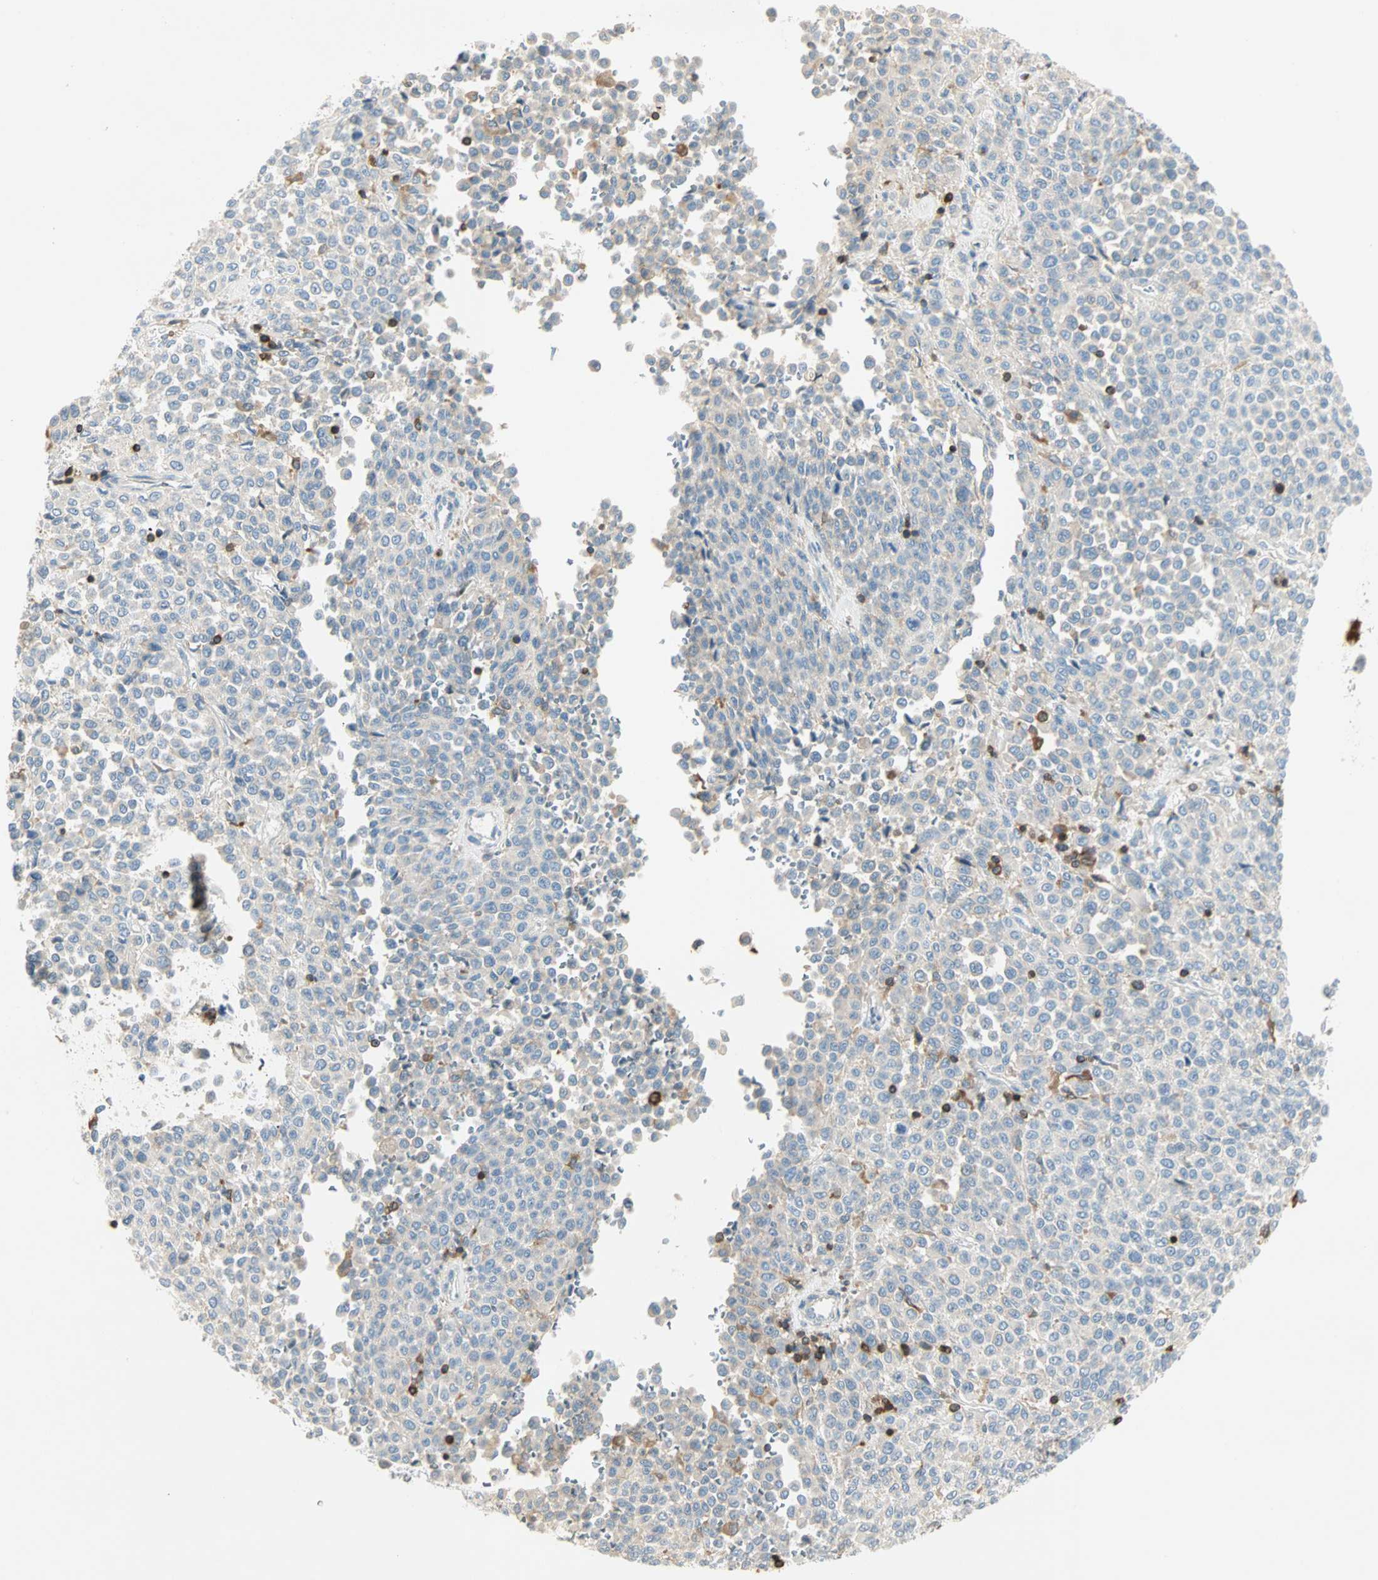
{"staining": {"intensity": "negative", "quantity": "none", "location": "none"}, "tissue": "melanoma", "cell_type": "Tumor cells", "image_type": "cancer", "snomed": [{"axis": "morphology", "description": "Malignant melanoma, Metastatic site"}, {"axis": "topography", "description": "Pancreas"}], "caption": "The photomicrograph reveals no staining of tumor cells in melanoma.", "gene": "FMNL1", "patient": {"sex": "female", "age": 30}}